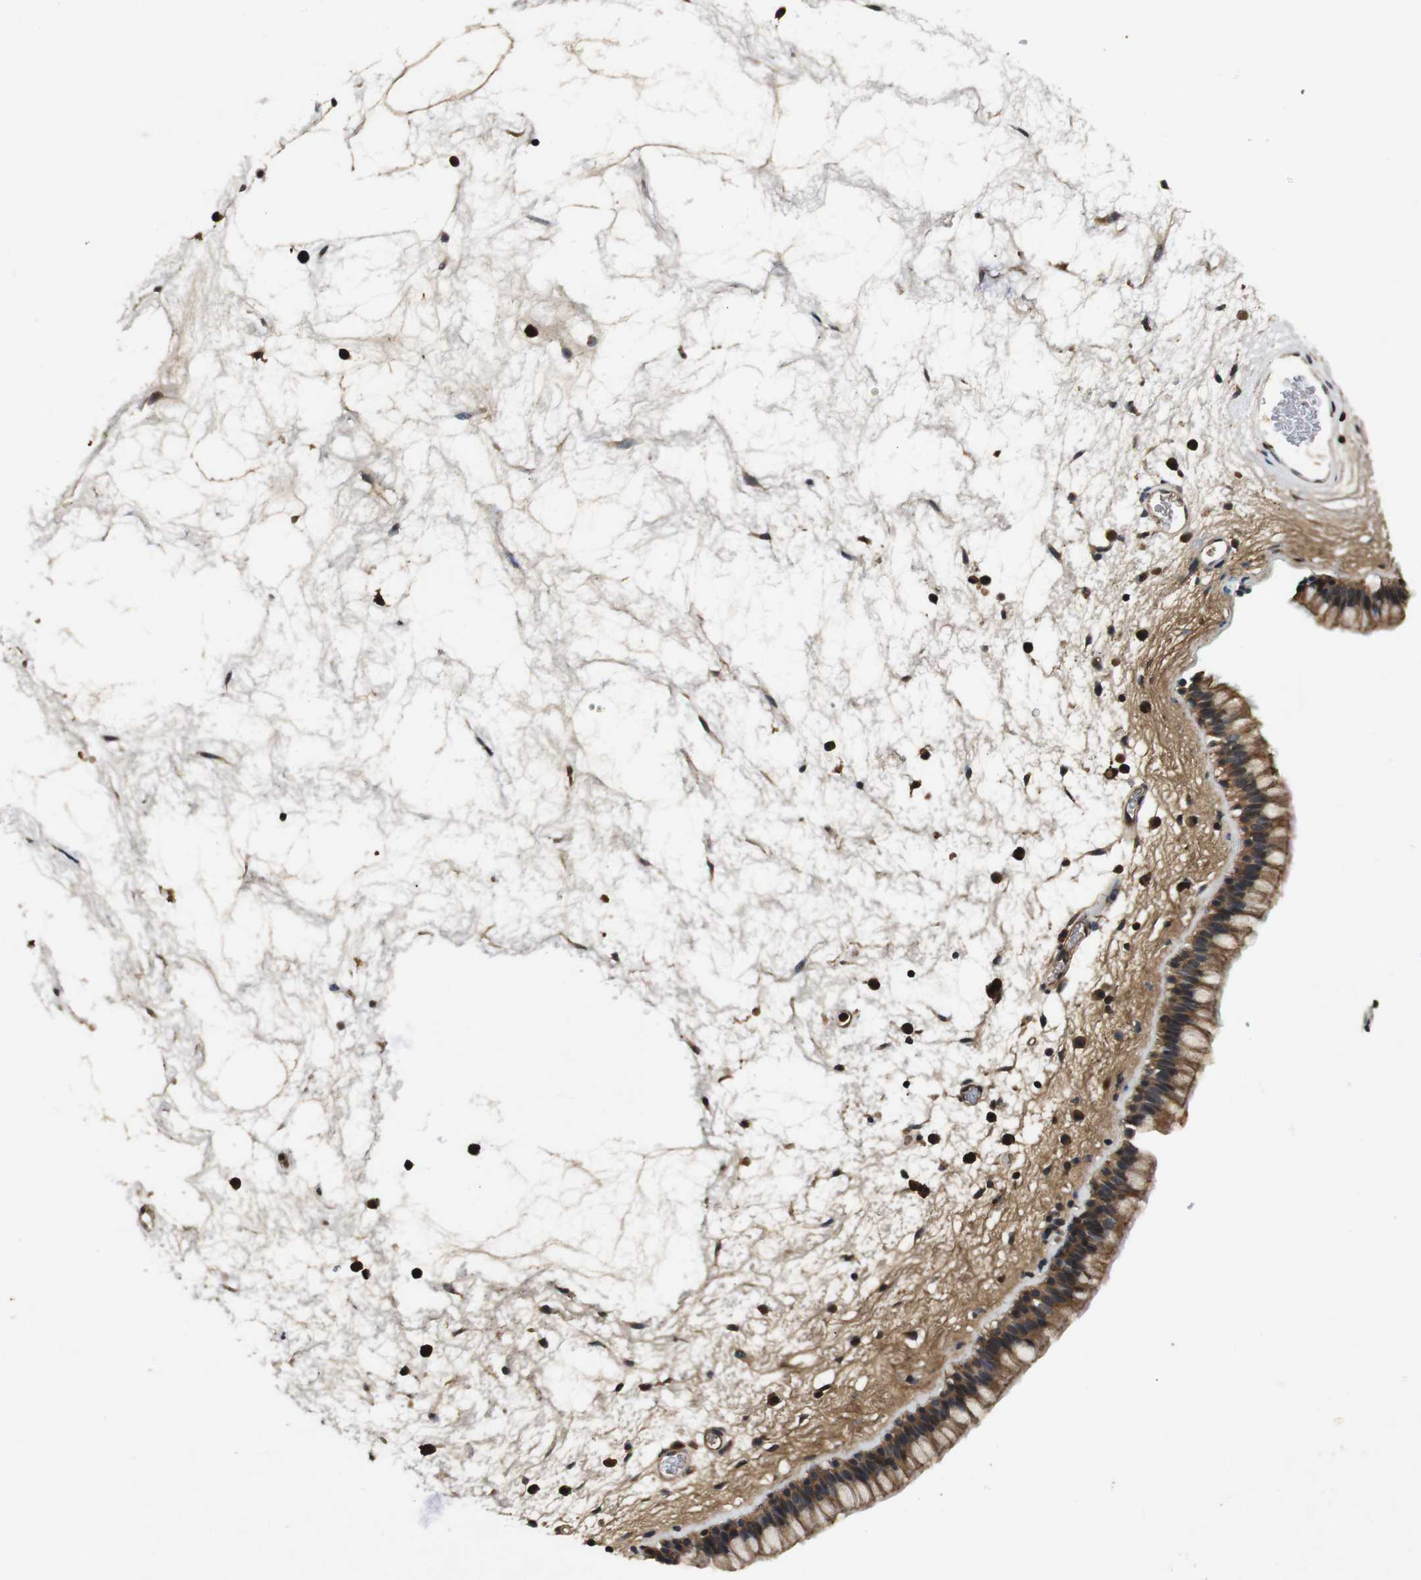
{"staining": {"intensity": "moderate", "quantity": ">75%", "location": "cytoplasmic/membranous"}, "tissue": "nasopharynx", "cell_type": "Respiratory epithelial cells", "image_type": "normal", "snomed": [{"axis": "morphology", "description": "Normal tissue, NOS"}, {"axis": "morphology", "description": "Inflammation, NOS"}, {"axis": "topography", "description": "Nasopharynx"}], "caption": "Protein analysis of benign nasopharynx demonstrates moderate cytoplasmic/membranous staining in about >75% of respiratory epithelial cells.", "gene": "RIPK1", "patient": {"sex": "male", "age": 48}}